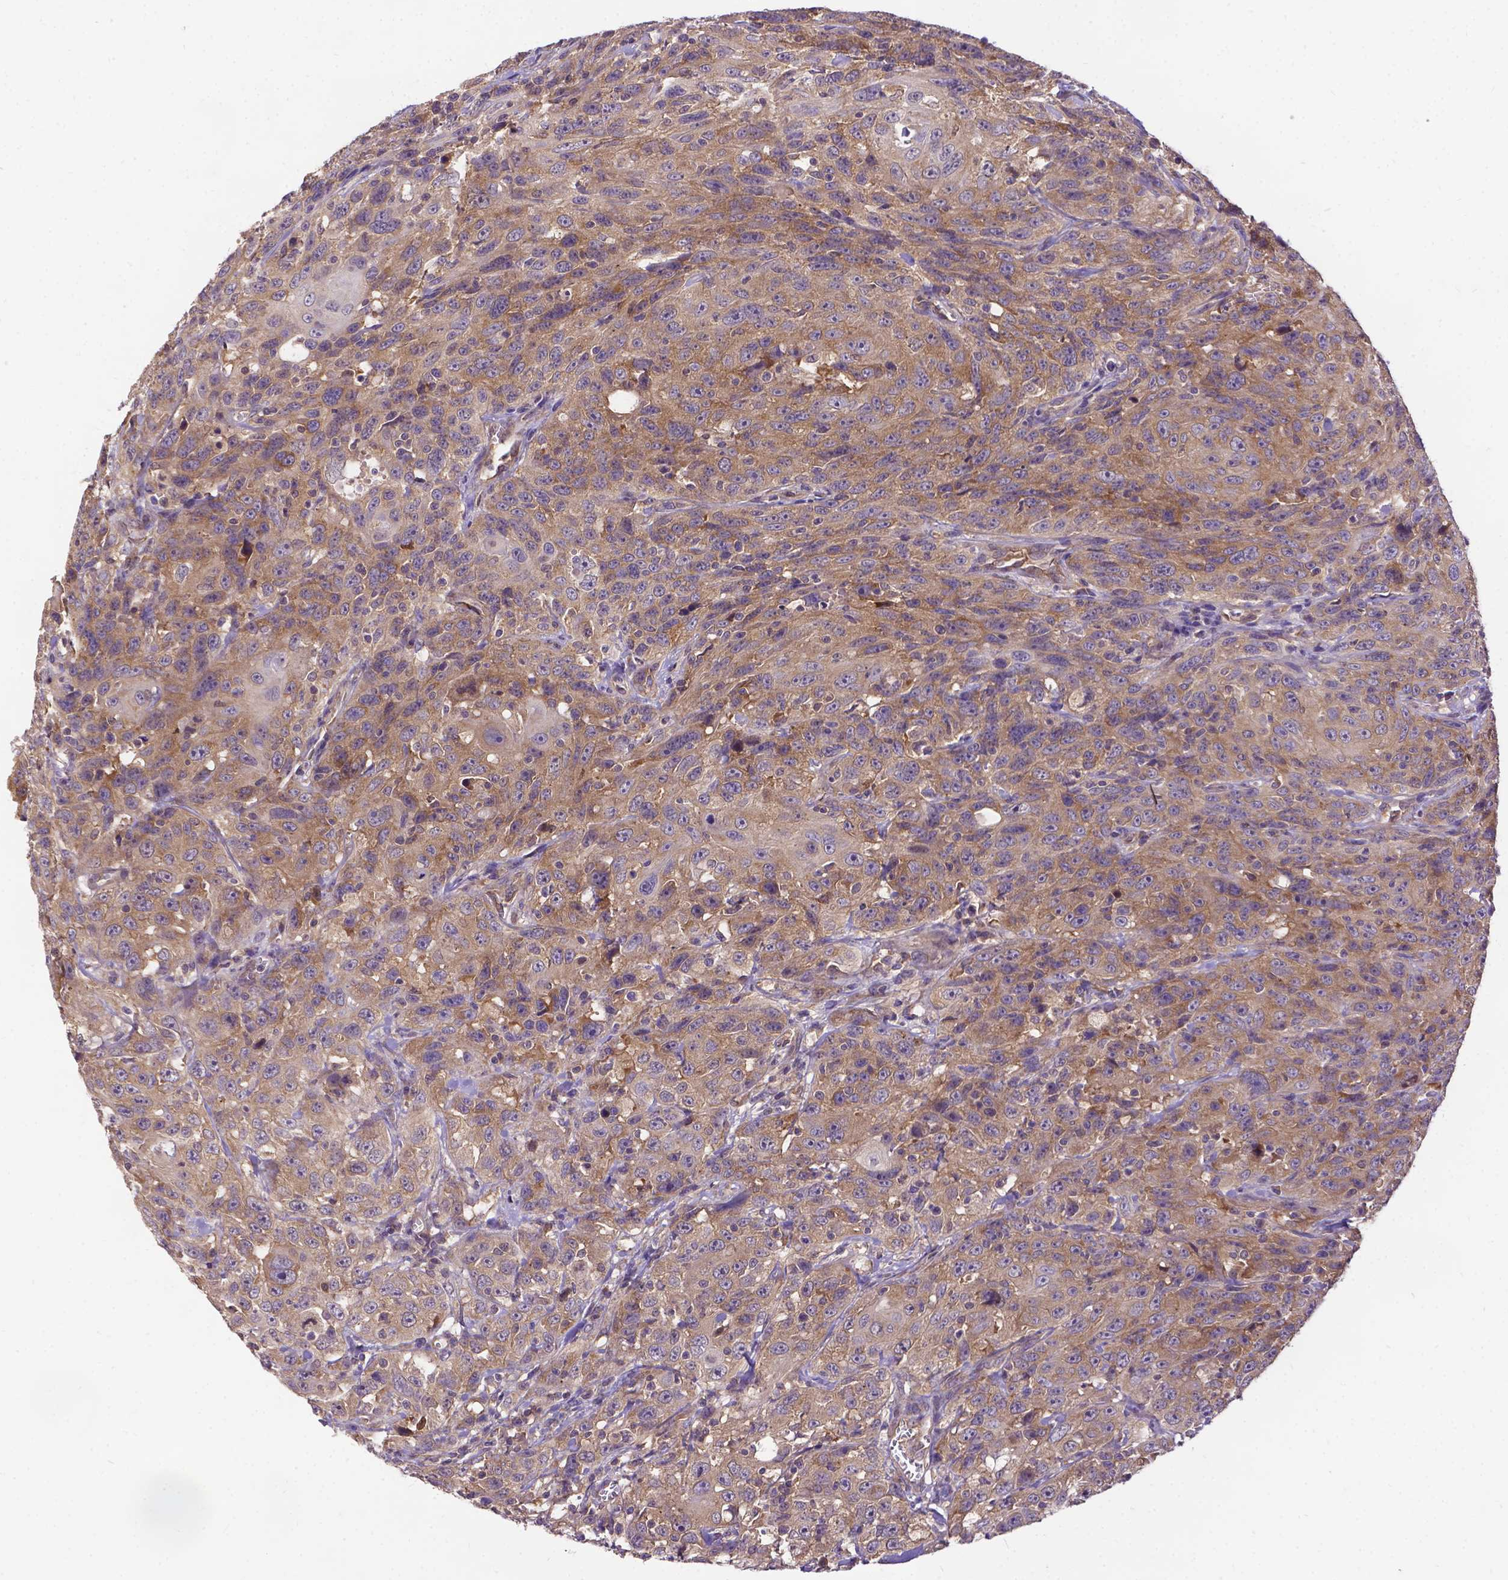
{"staining": {"intensity": "moderate", "quantity": ">75%", "location": "cytoplasmic/membranous"}, "tissue": "urothelial cancer", "cell_type": "Tumor cells", "image_type": "cancer", "snomed": [{"axis": "morphology", "description": "Urothelial carcinoma, NOS"}, {"axis": "morphology", "description": "Urothelial carcinoma, High grade"}, {"axis": "topography", "description": "Urinary bladder"}], "caption": "Transitional cell carcinoma stained with IHC shows moderate cytoplasmic/membranous staining in approximately >75% of tumor cells.", "gene": "DENND6A", "patient": {"sex": "female", "age": 73}}